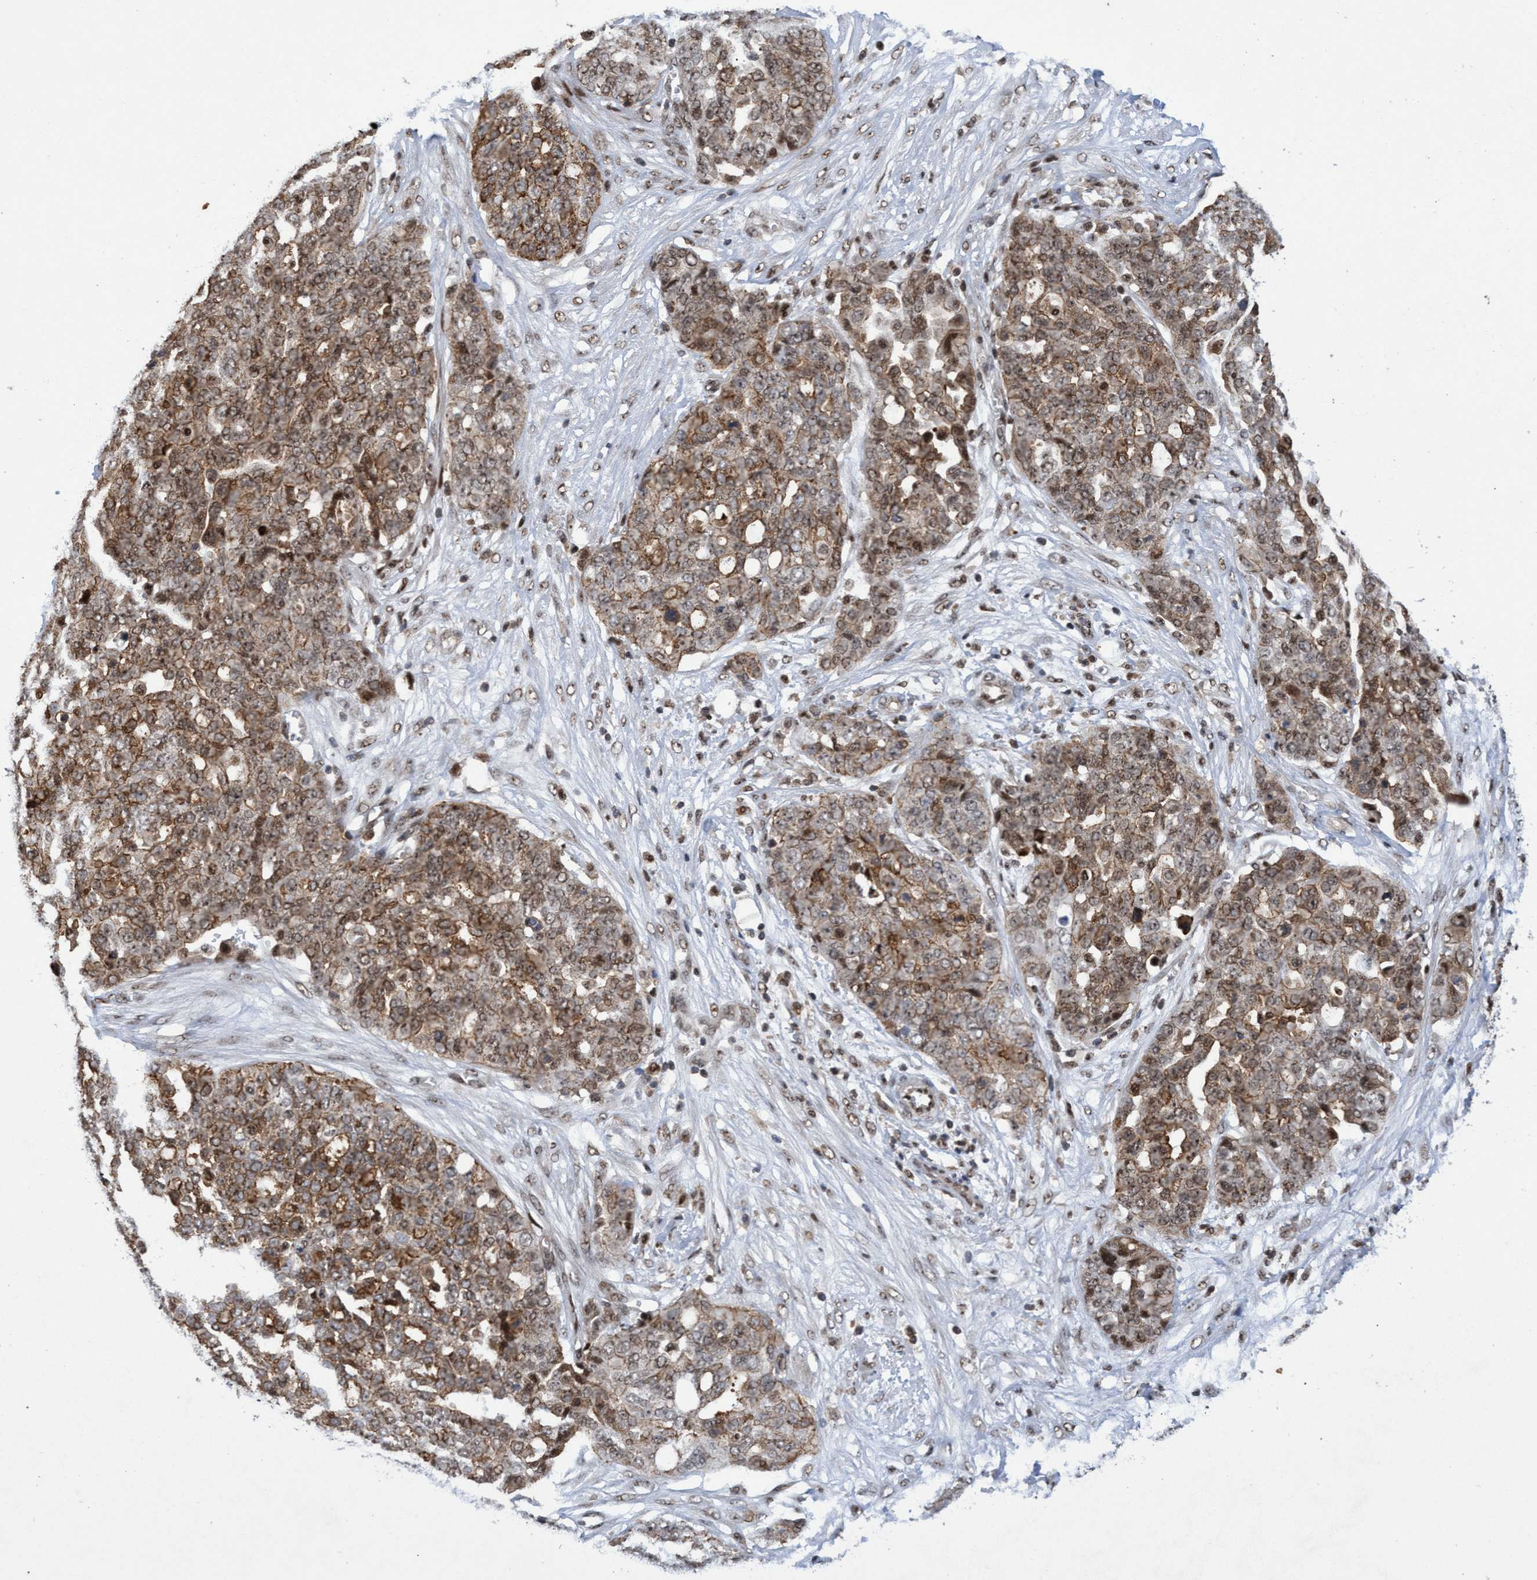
{"staining": {"intensity": "moderate", "quantity": ">75%", "location": "cytoplasmic/membranous,nuclear"}, "tissue": "ovarian cancer", "cell_type": "Tumor cells", "image_type": "cancer", "snomed": [{"axis": "morphology", "description": "Cystadenocarcinoma, serous, NOS"}, {"axis": "topography", "description": "Soft tissue"}, {"axis": "topography", "description": "Ovary"}], "caption": "Immunohistochemical staining of human ovarian cancer demonstrates medium levels of moderate cytoplasmic/membranous and nuclear protein expression in approximately >75% of tumor cells.", "gene": "GTF2F1", "patient": {"sex": "female", "age": 57}}